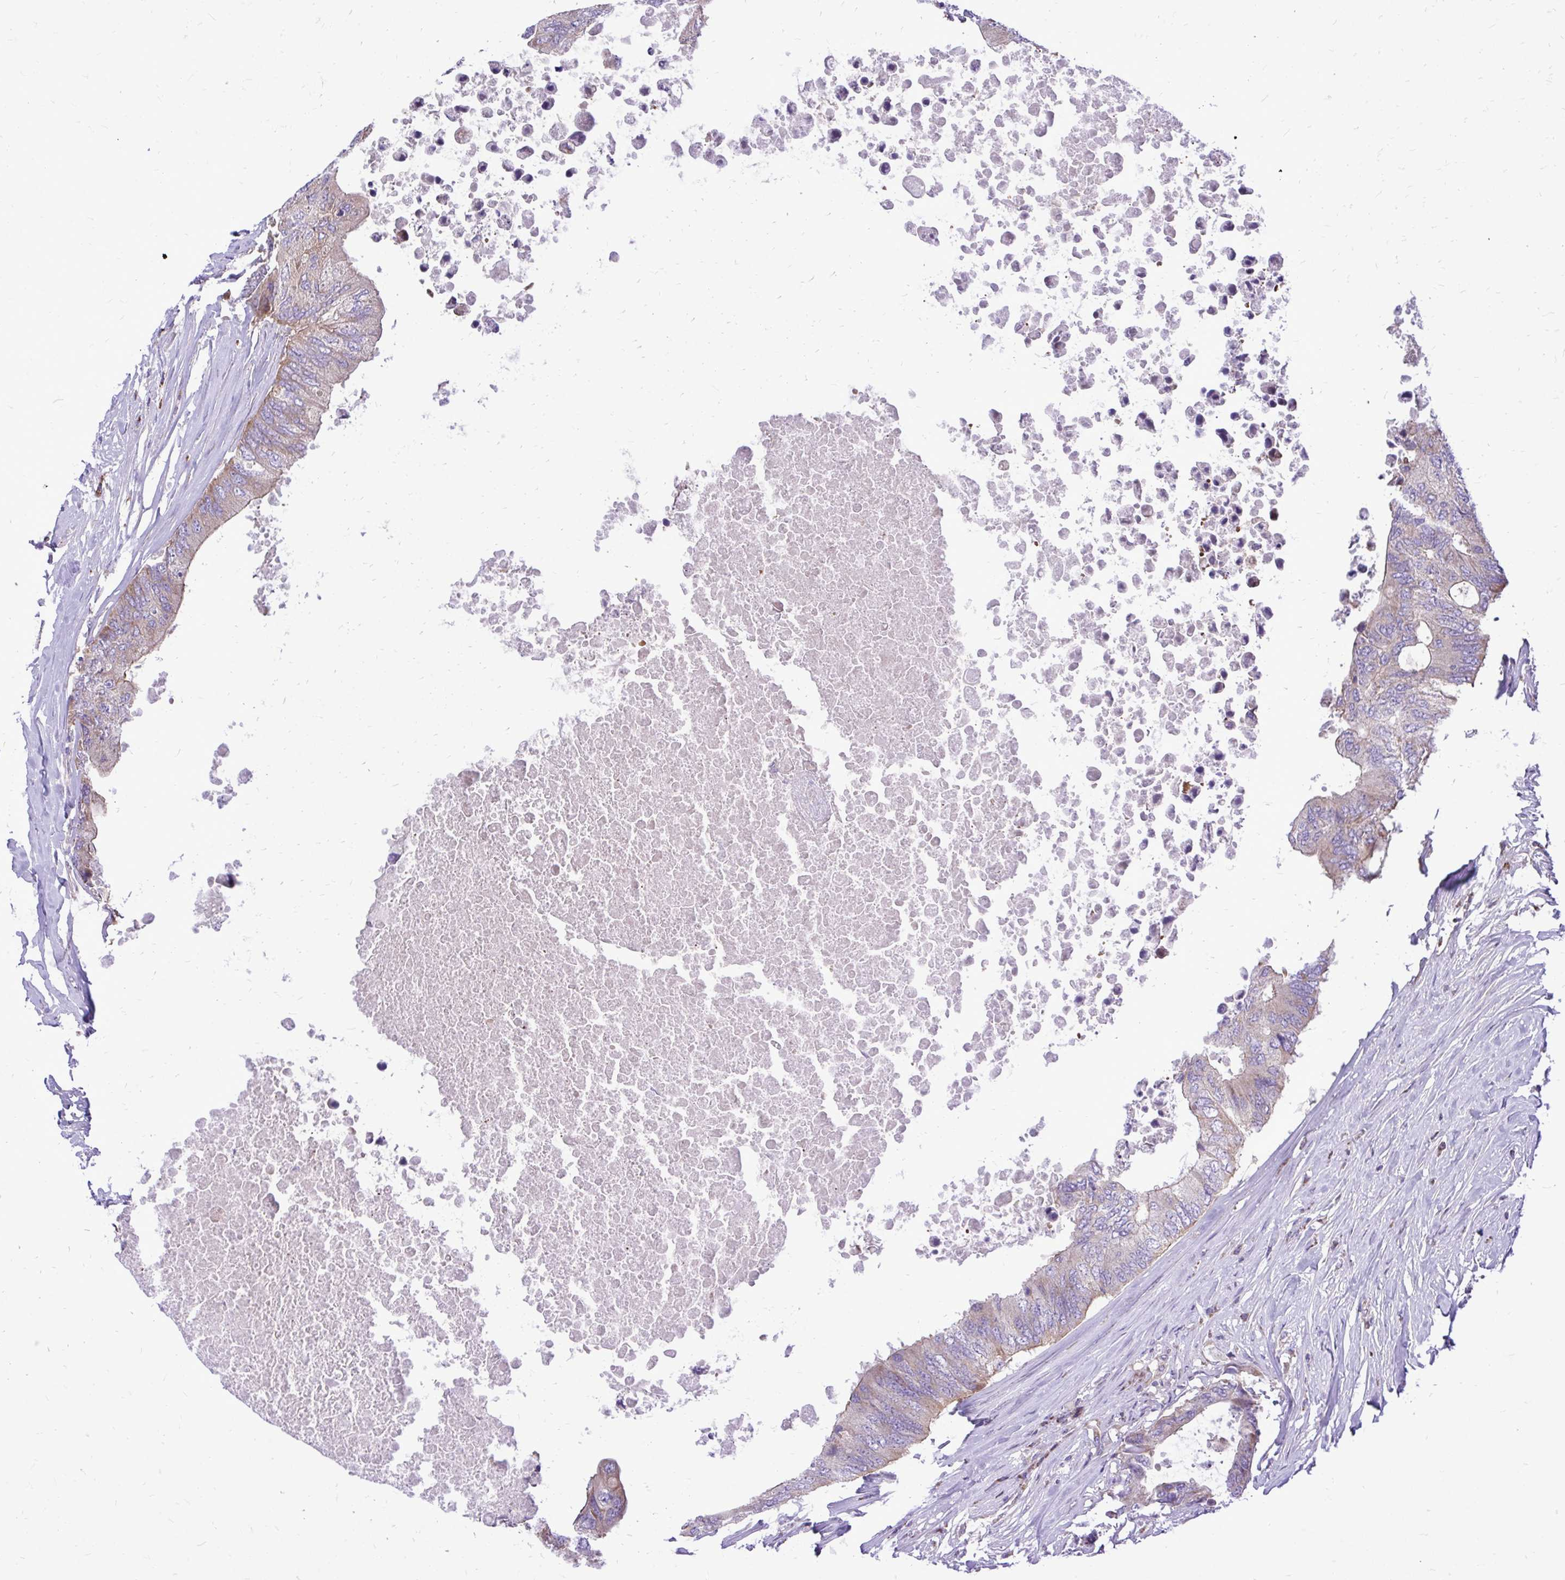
{"staining": {"intensity": "weak", "quantity": "25%-75%", "location": "cytoplasmic/membranous"}, "tissue": "colorectal cancer", "cell_type": "Tumor cells", "image_type": "cancer", "snomed": [{"axis": "morphology", "description": "Adenocarcinoma, NOS"}, {"axis": "topography", "description": "Colon"}], "caption": "IHC histopathology image of neoplastic tissue: colorectal adenocarcinoma stained using IHC reveals low levels of weak protein expression localized specifically in the cytoplasmic/membranous of tumor cells, appearing as a cytoplasmic/membranous brown color.", "gene": "ATP13A2", "patient": {"sex": "male", "age": 71}}